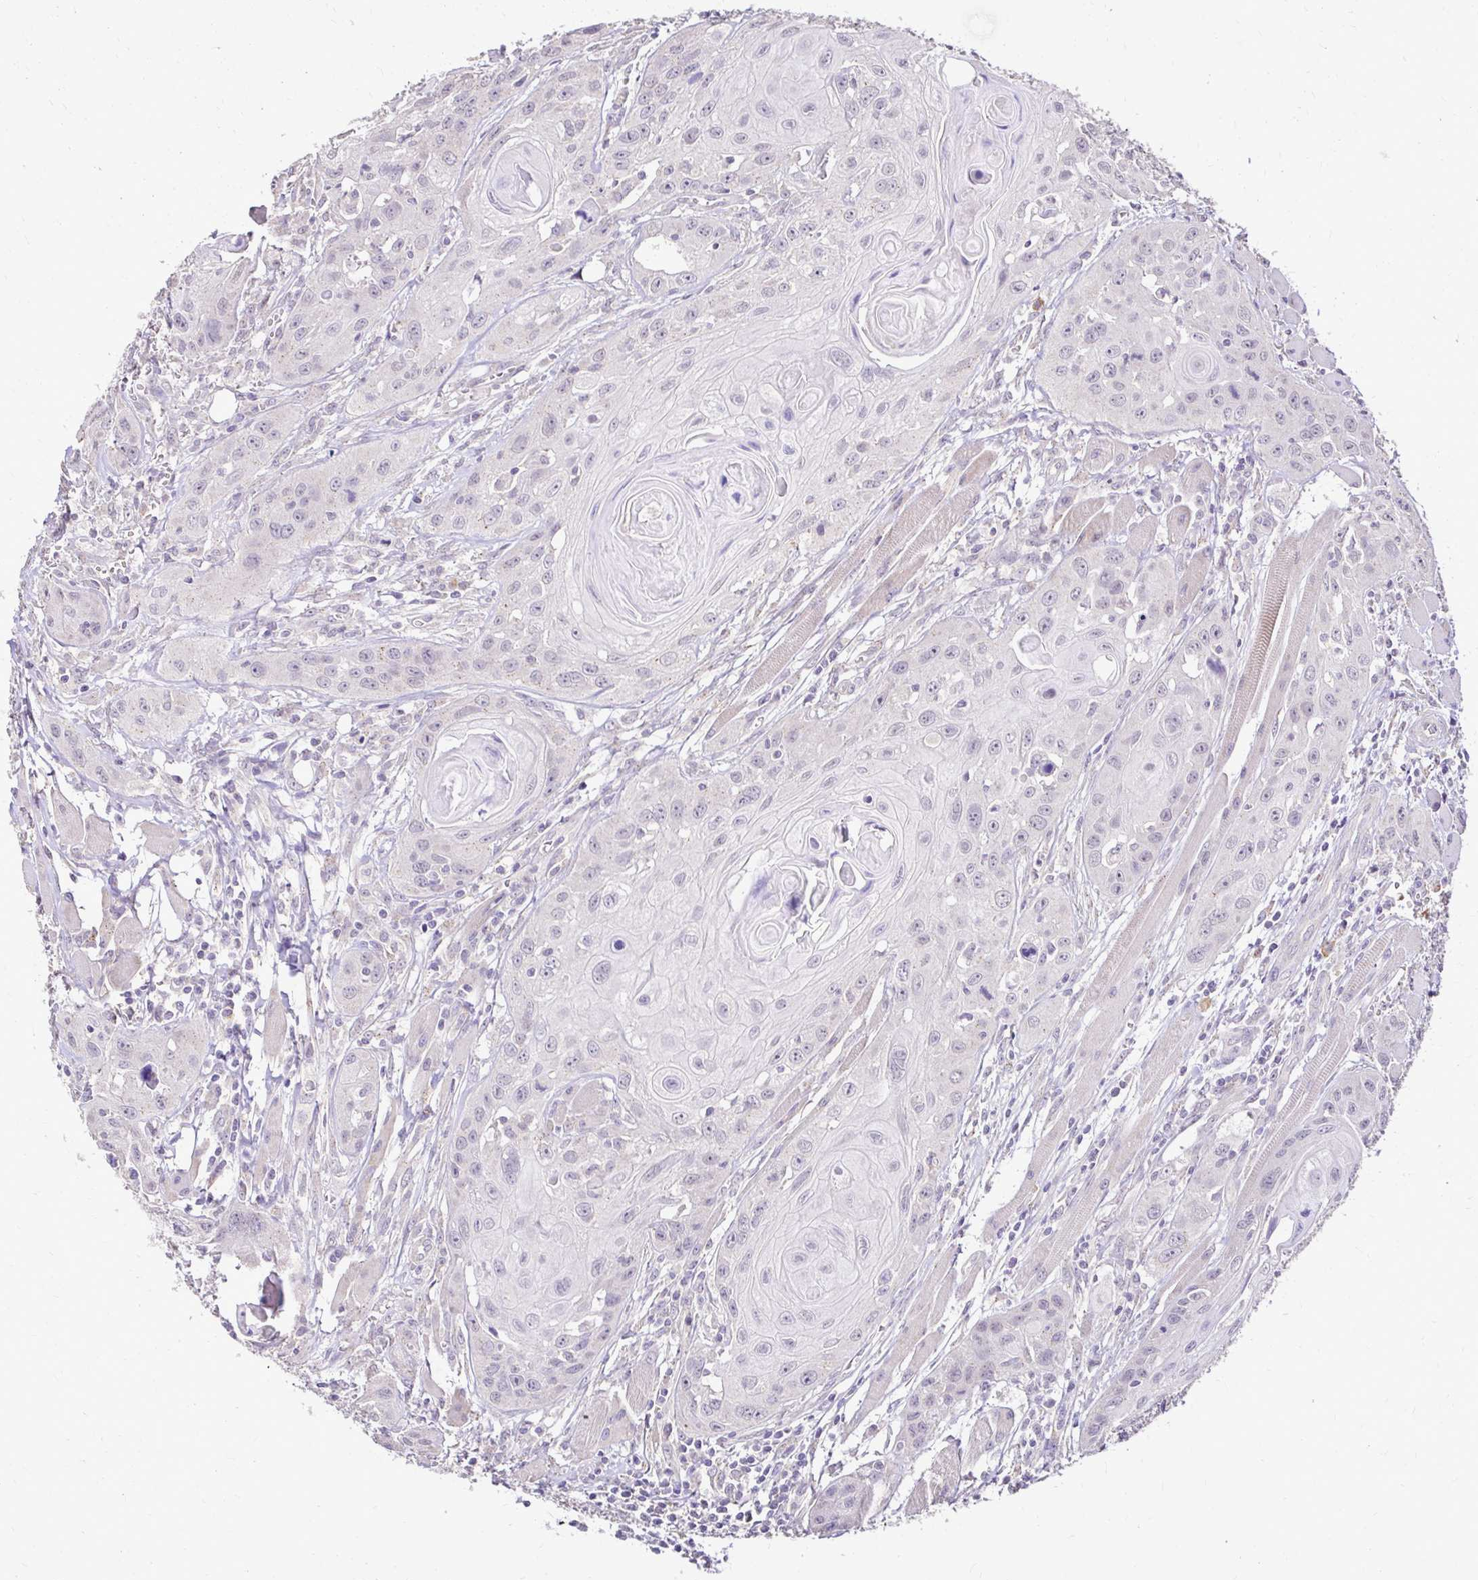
{"staining": {"intensity": "negative", "quantity": "none", "location": "none"}, "tissue": "head and neck cancer", "cell_type": "Tumor cells", "image_type": "cancer", "snomed": [{"axis": "morphology", "description": "Squamous cell carcinoma, NOS"}, {"axis": "topography", "description": "Oral tissue"}, {"axis": "topography", "description": "Head-Neck"}], "caption": "Image shows no protein positivity in tumor cells of head and neck cancer (squamous cell carcinoma) tissue.", "gene": "KIAA1210", "patient": {"sex": "male", "age": 58}}